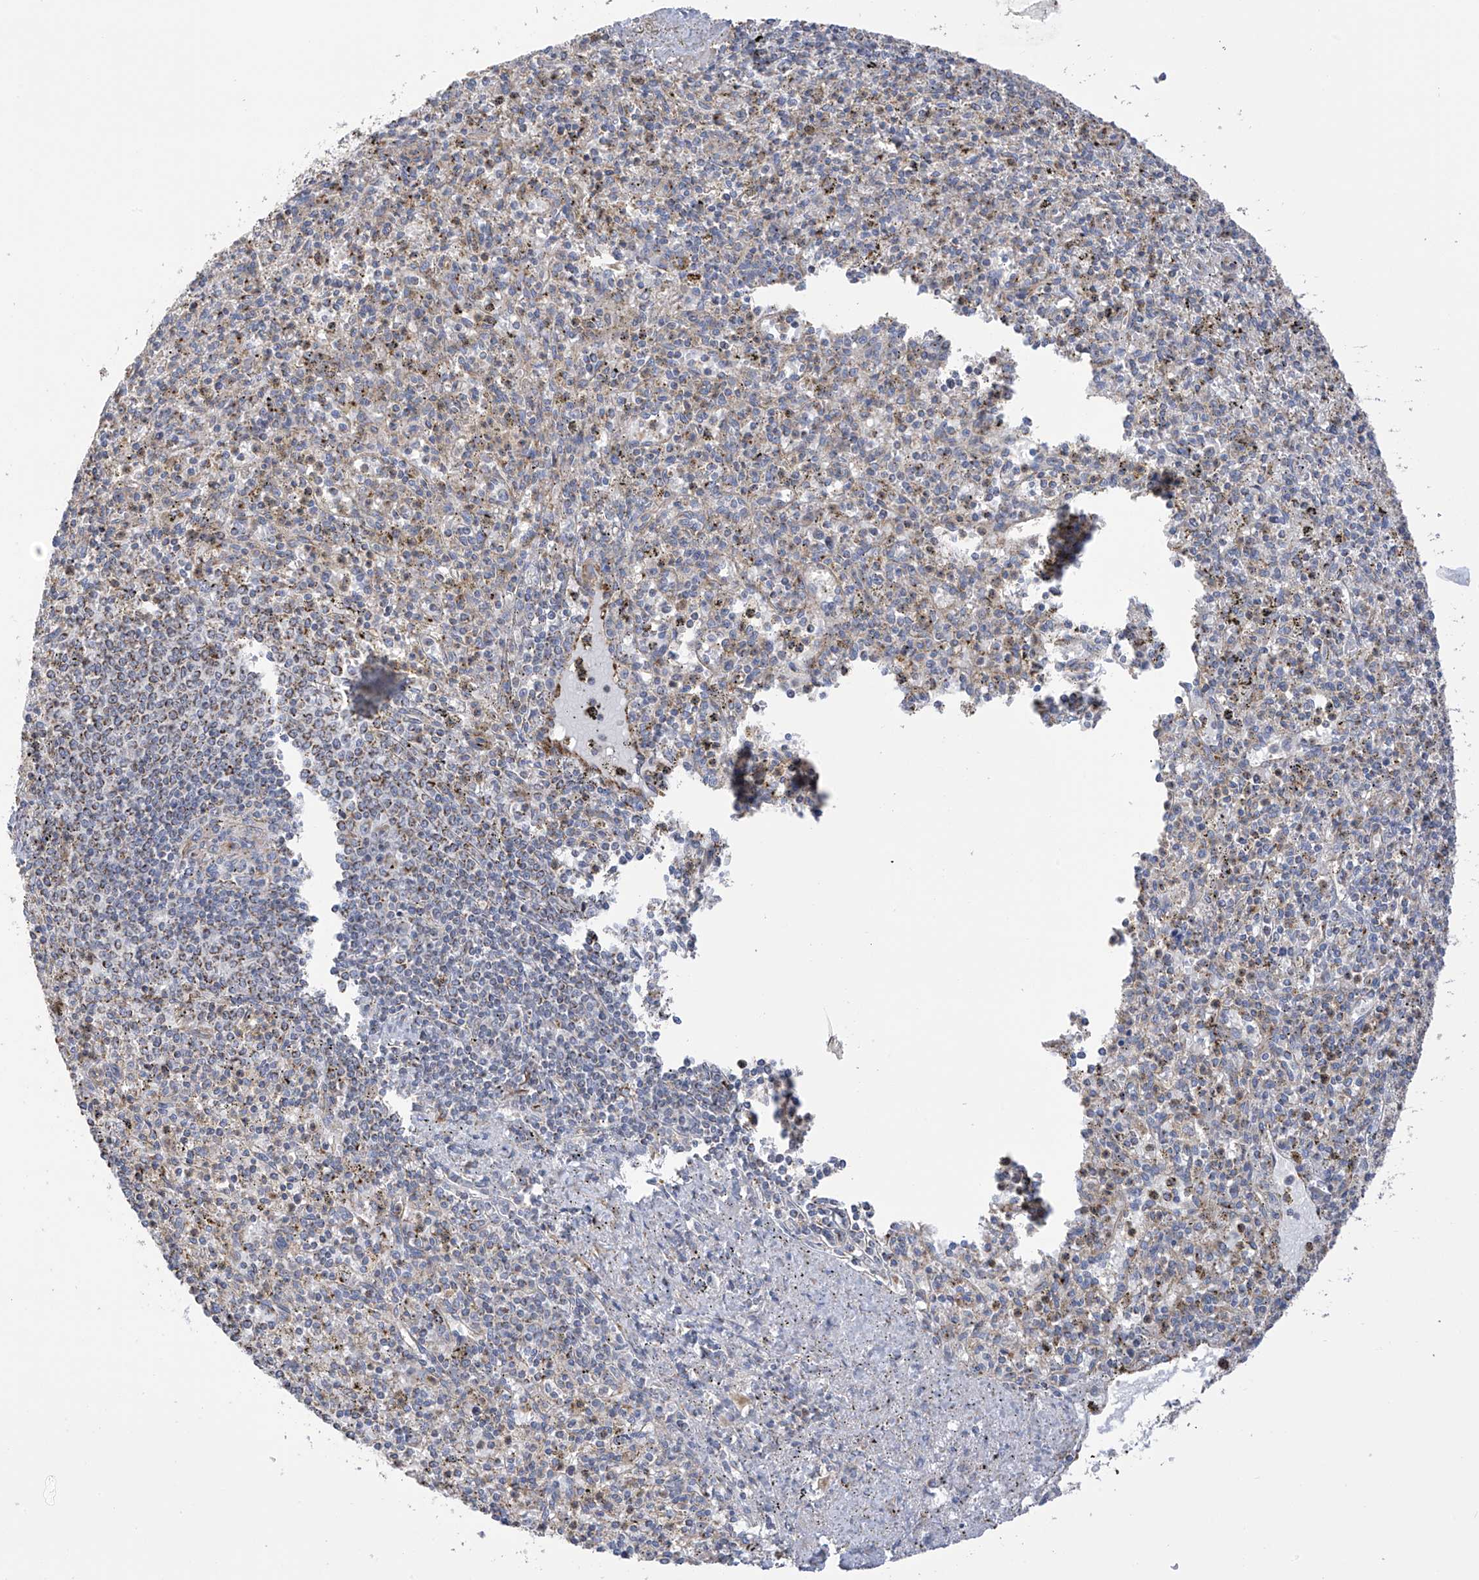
{"staining": {"intensity": "negative", "quantity": "none", "location": "none"}, "tissue": "spleen", "cell_type": "Cells in red pulp", "image_type": "normal", "snomed": [{"axis": "morphology", "description": "Normal tissue, NOS"}, {"axis": "topography", "description": "Spleen"}], "caption": "Cells in red pulp show no significant protein expression in normal spleen. Brightfield microscopy of immunohistochemistry (IHC) stained with DAB (brown) and hematoxylin (blue), captured at high magnification.", "gene": "ITM2B", "patient": {"sex": "male", "age": 72}}